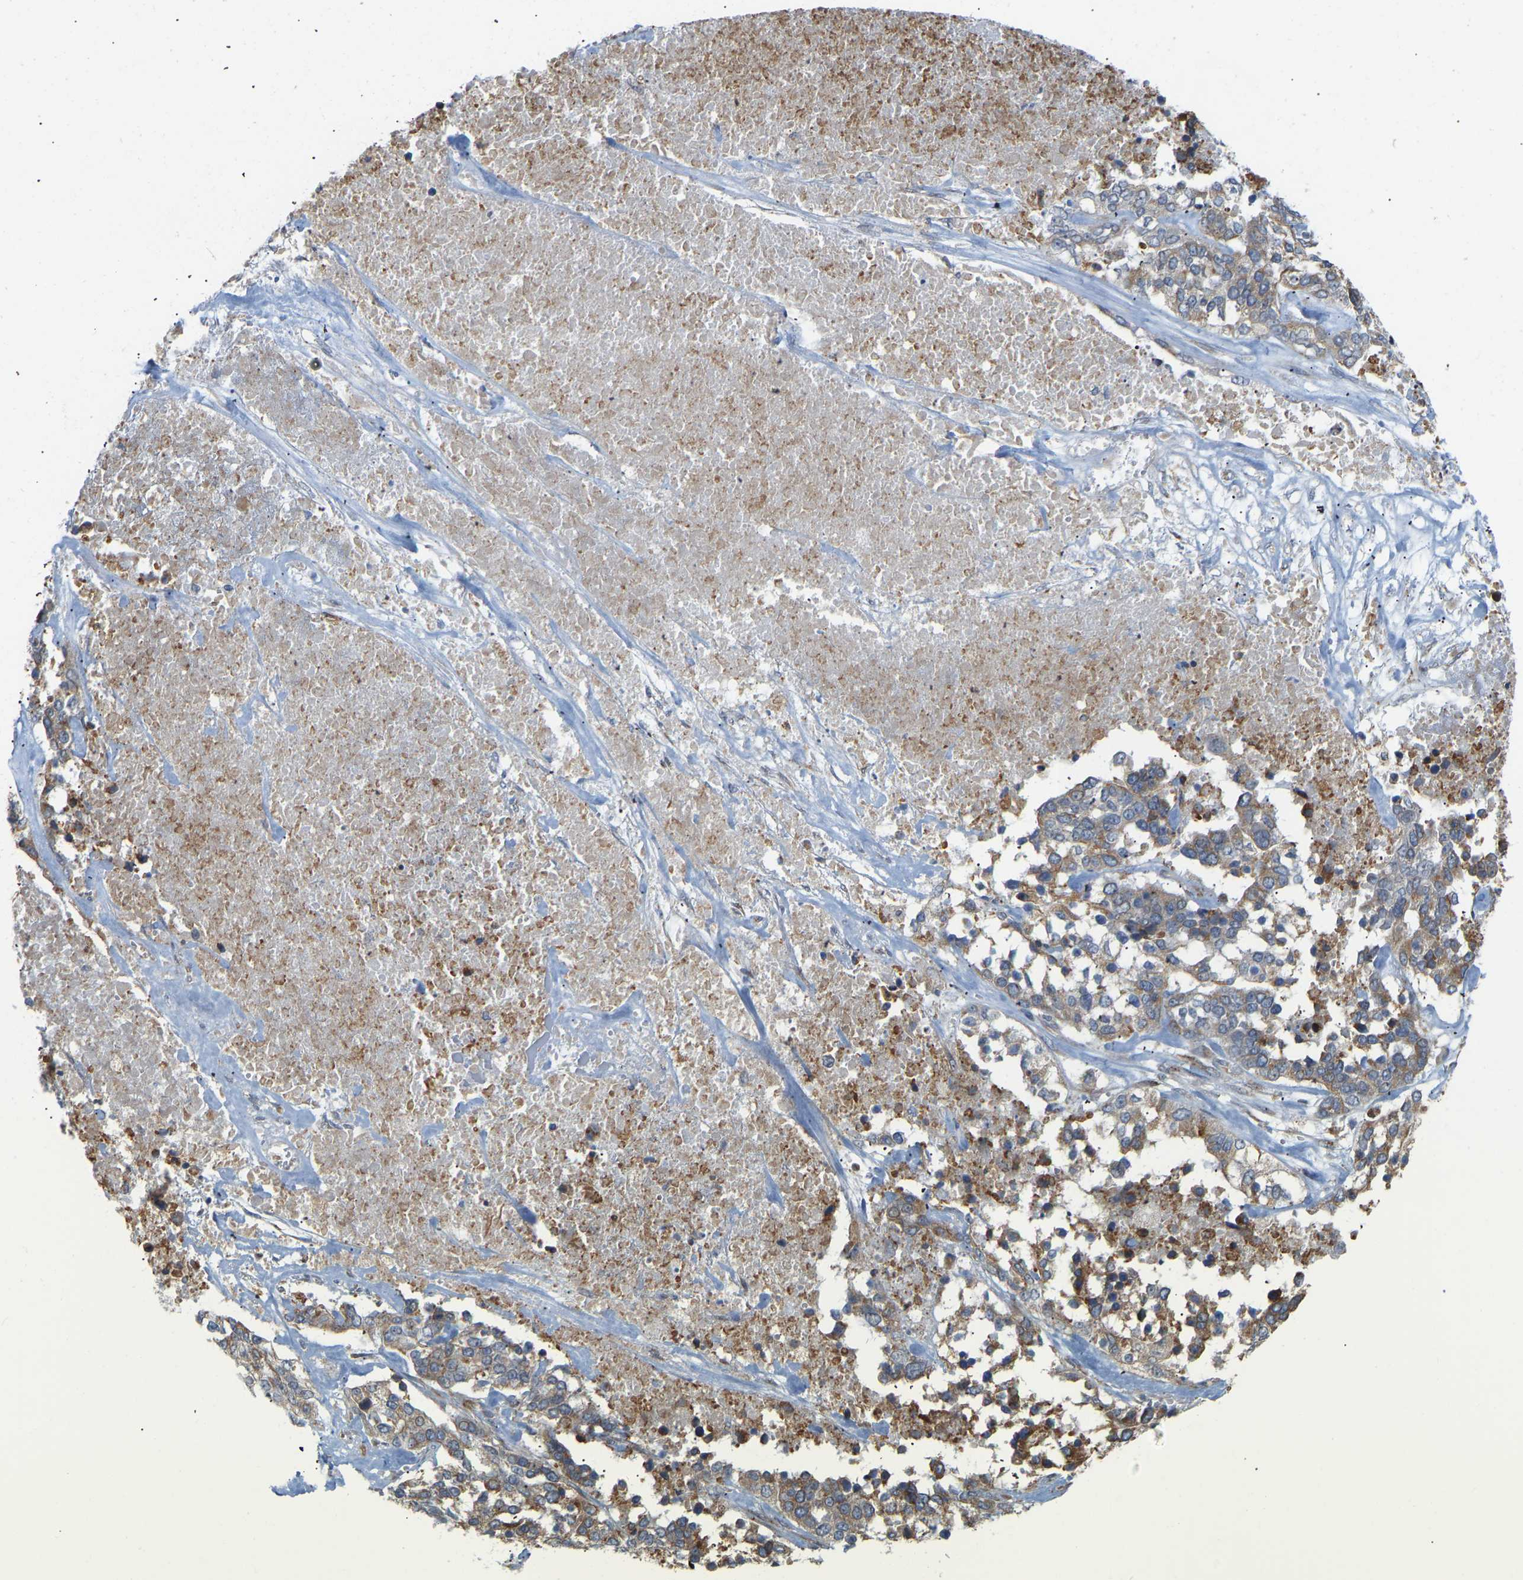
{"staining": {"intensity": "weak", "quantity": ">75%", "location": "cytoplasmic/membranous"}, "tissue": "ovarian cancer", "cell_type": "Tumor cells", "image_type": "cancer", "snomed": [{"axis": "morphology", "description": "Cystadenocarcinoma, serous, NOS"}, {"axis": "topography", "description": "Ovary"}], "caption": "Immunohistochemical staining of human ovarian cancer exhibits low levels of weak cytoplasmic/membranous positivity in approximately >75% of tumor cells.", "gene": "BEND3", "patient": {"sex": "female", "age": 44}}